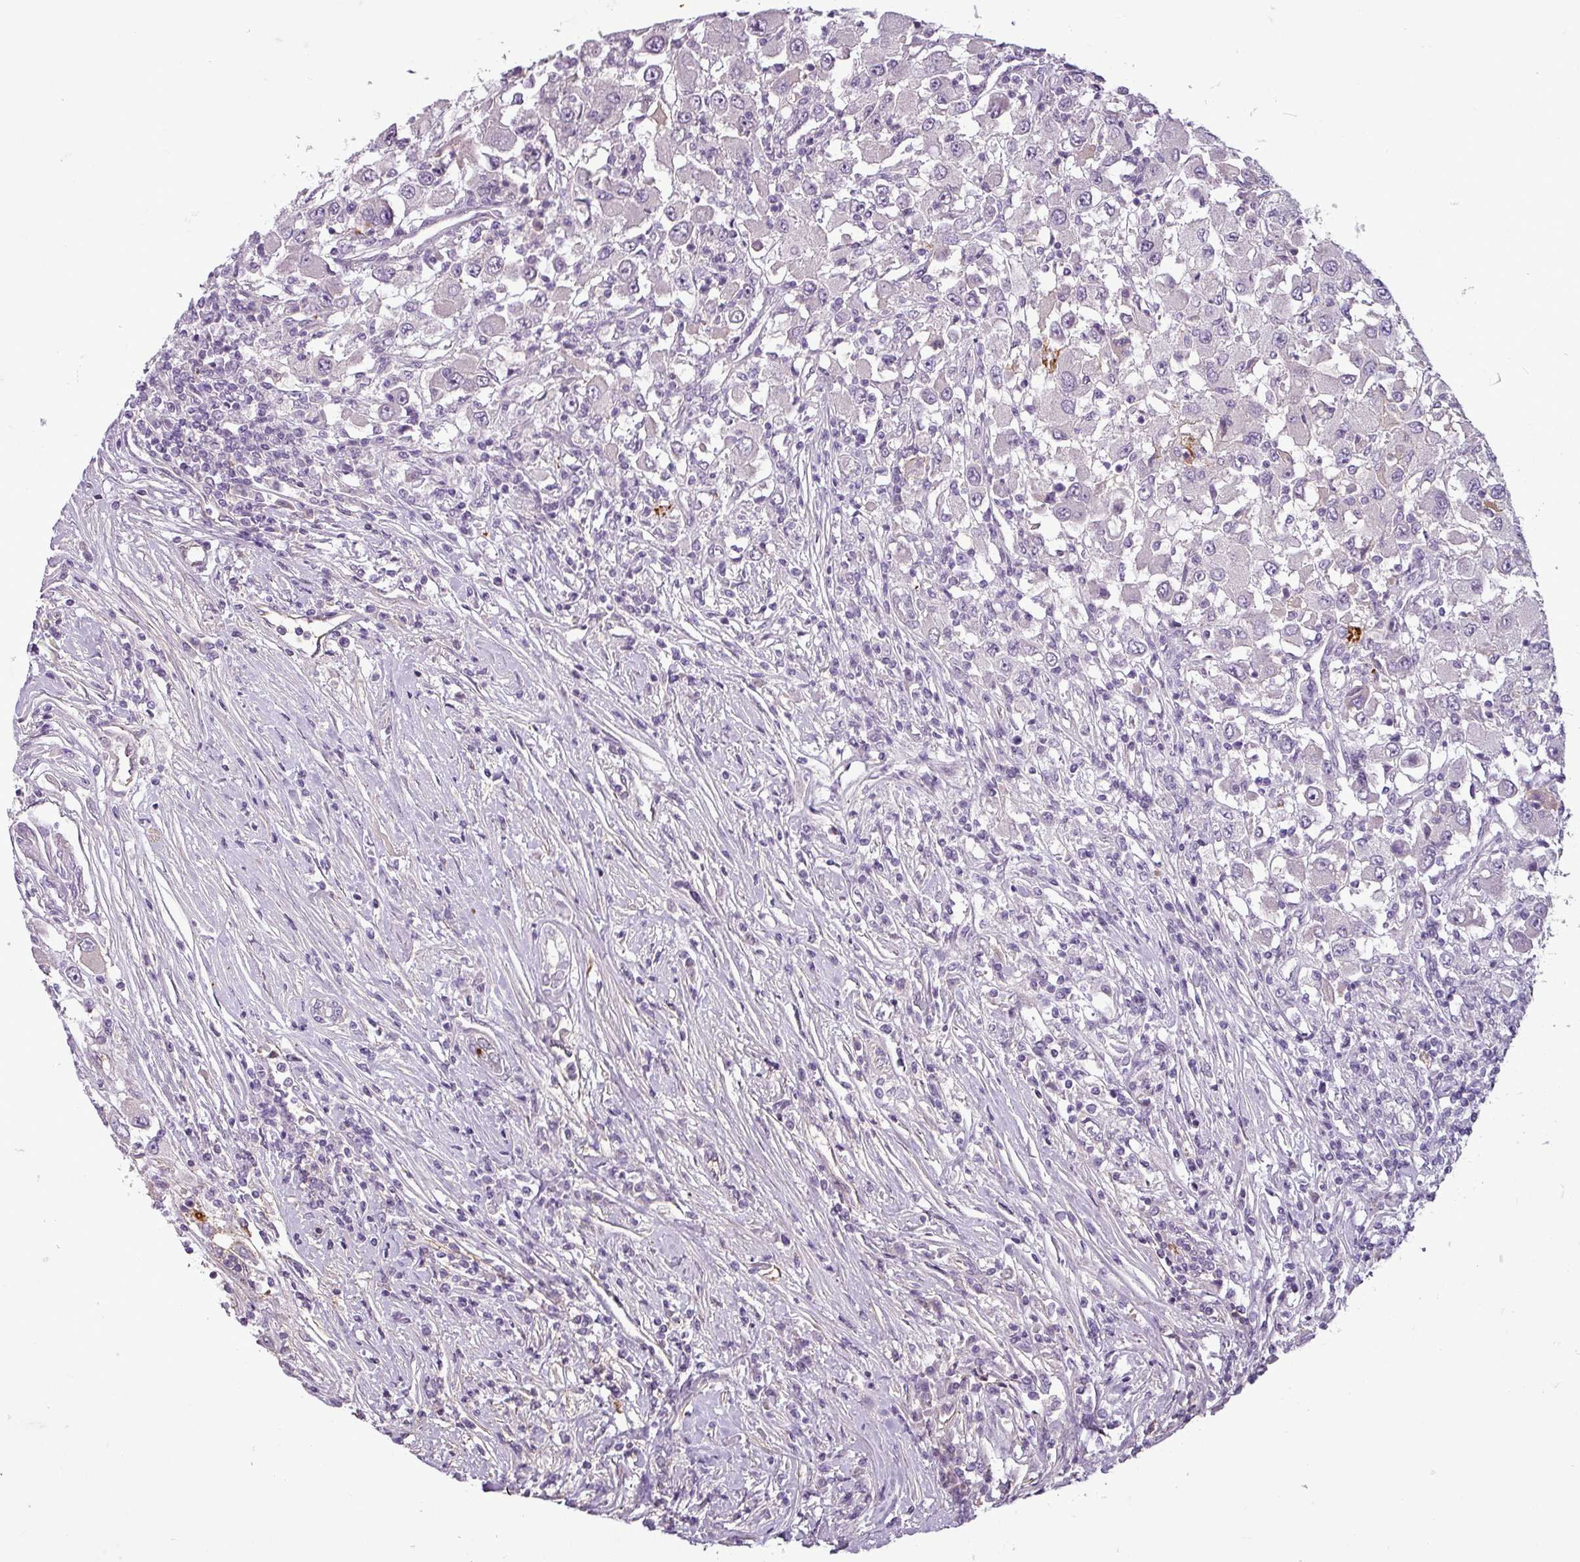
{"staining": {"intensity": "negative", "quantity": "none", "location": "none"}, "tissue": "renal cancer", "cell_type": "Tumor cells", "image_type": "cancer", "snomed": [{"axis": "morphology", "description": "Adenocarcinoma, NOS"}, {"axis": "topography", "description": "Kidney"}], "caption": "IHC of adenocarcinoma (renal) demonstrates no positivity in tumor cells.", "gene": "APOC1", "patient": {"sex": "female", "age": 67}}